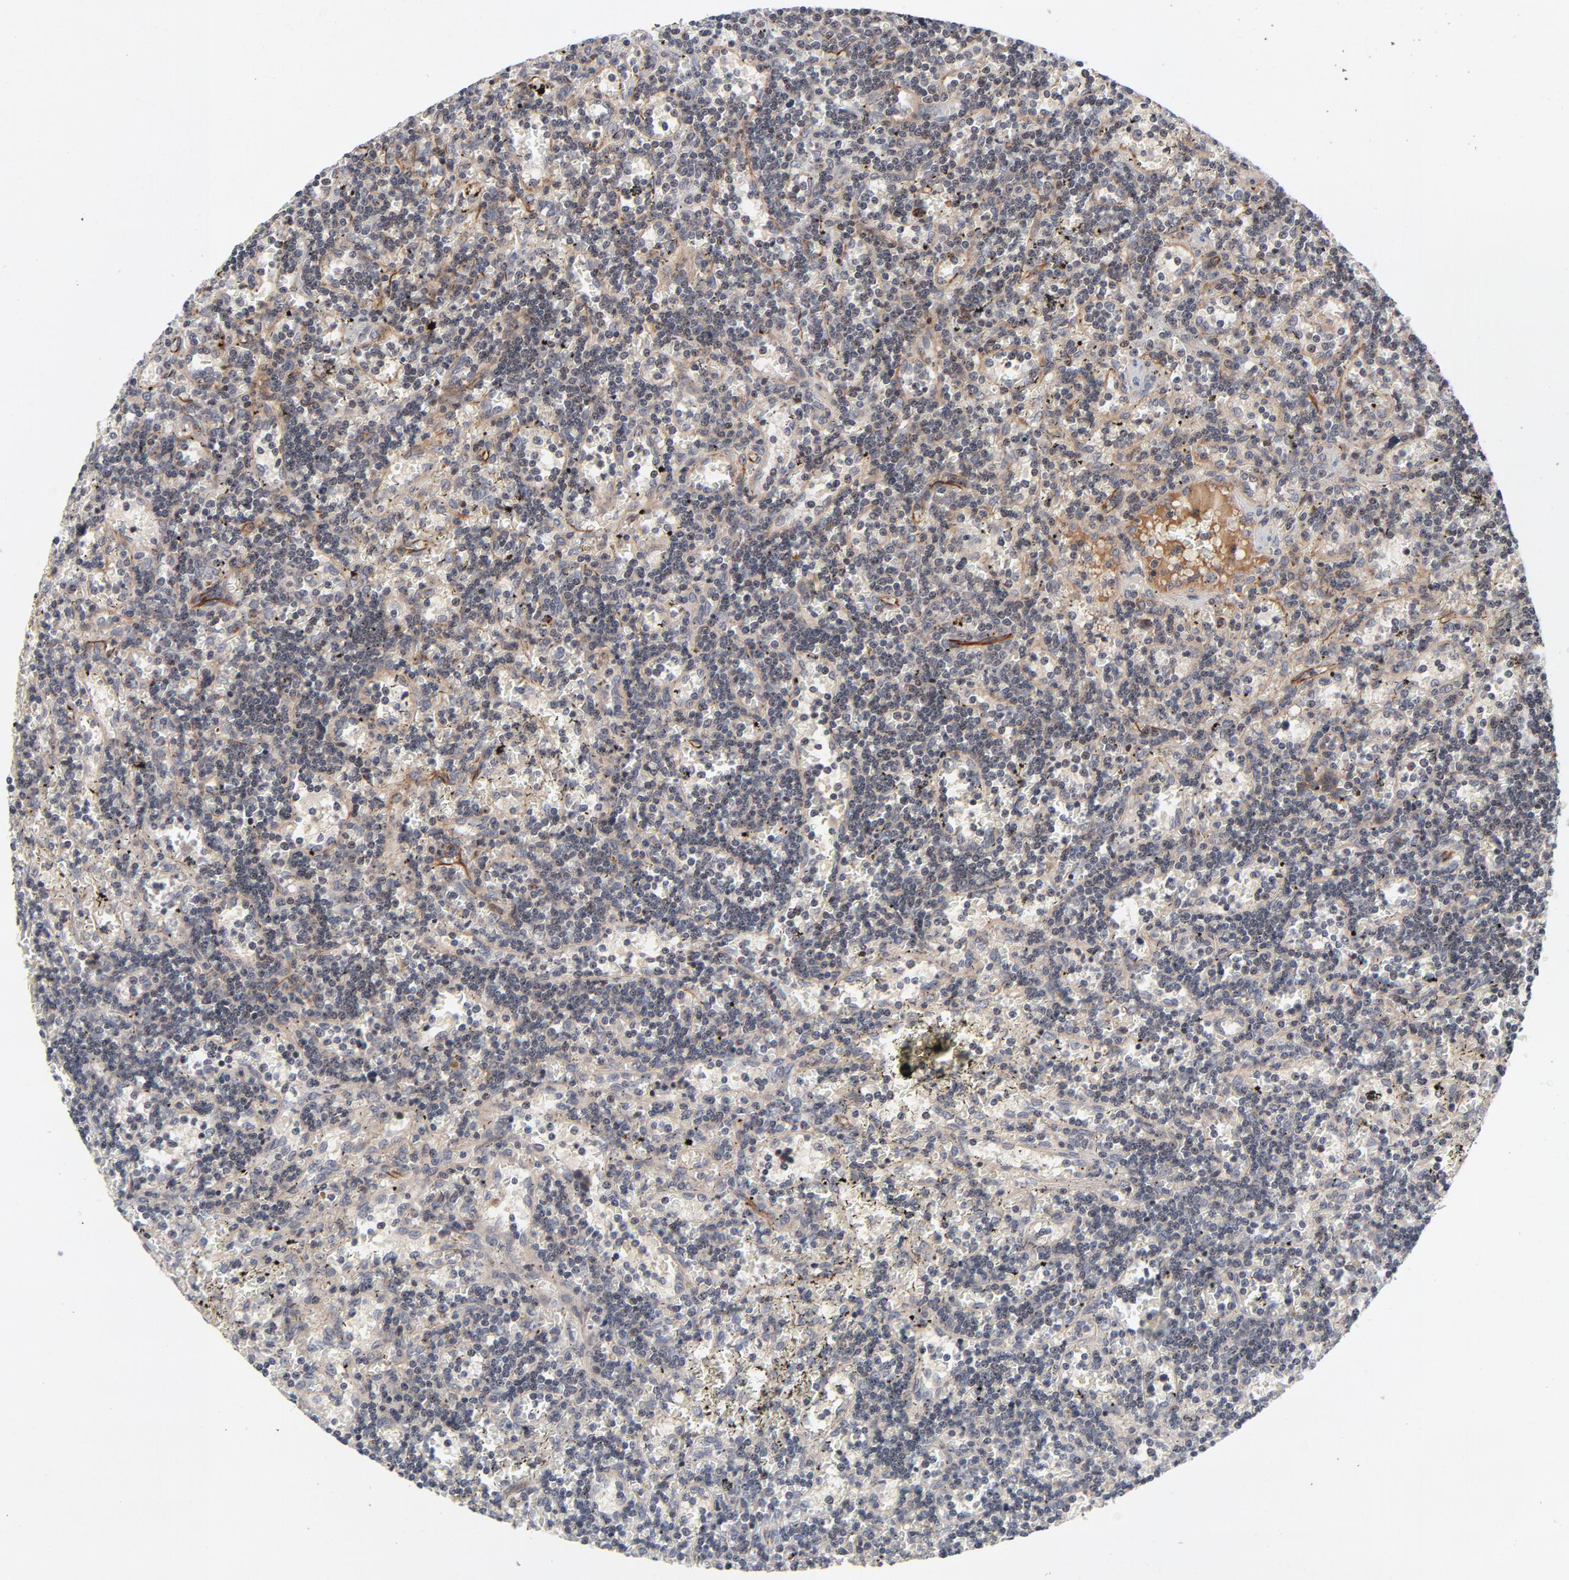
{"staining": {"intensity": "weak", "quantity": ">75%", "location": "cytoplasmic/membranous"}, "tissue": "lymphoma", "cell_type": "Tumor cells", "image_type": "cancer", "snomed": [{"axis": "morphology", "description": "Malignant lymphoma, non-Hodgkin's type, Low grade"}, {"axis": "topography", "description": "Spleen"}], "caption": "This image demonstrates IHC staining of human lymphoma, with low weak cytoplasmic/membranous staining in about >75% of tumor cells.", "gene": "DNAAF2", "patient": {"sex": "male", "age": 60}}